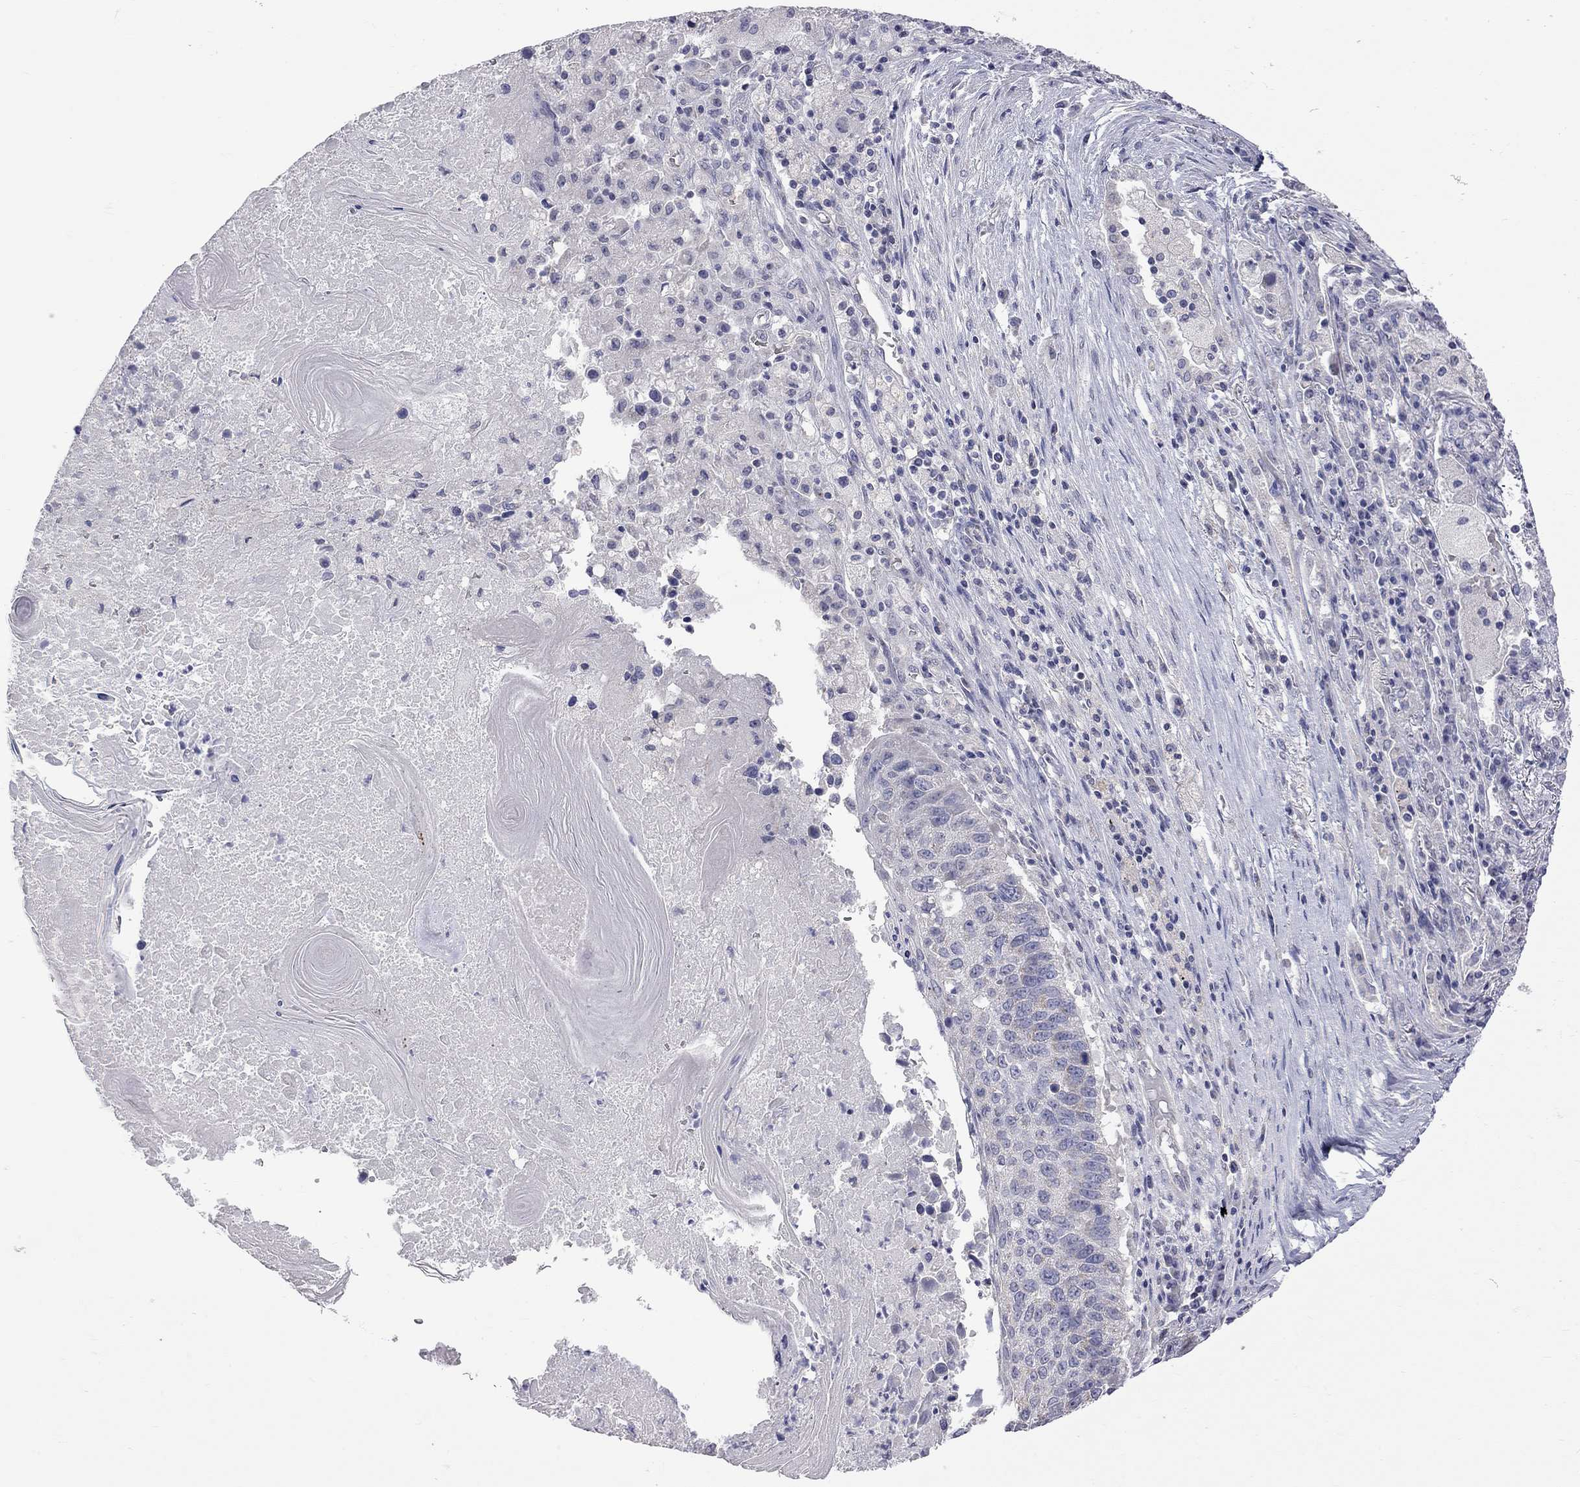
{"staining": {"intensity": "negative", "quantity": "none", "location": "none"}, "tissue": "lung cancer", "cell_type": "Tumor cells", "image_type": "cancer", "snomed": [{"axis": "morphology", "description": "Squamous cell carcinoma, NOS"}, {"axis": "topography", "description": "Lung"}], "caption": "Tumor cells are negative for brown protein staining in squamous cell carcinoma (lung).", "gene": "OPRK1", "patient": {"sex": "male", "age": 73}}